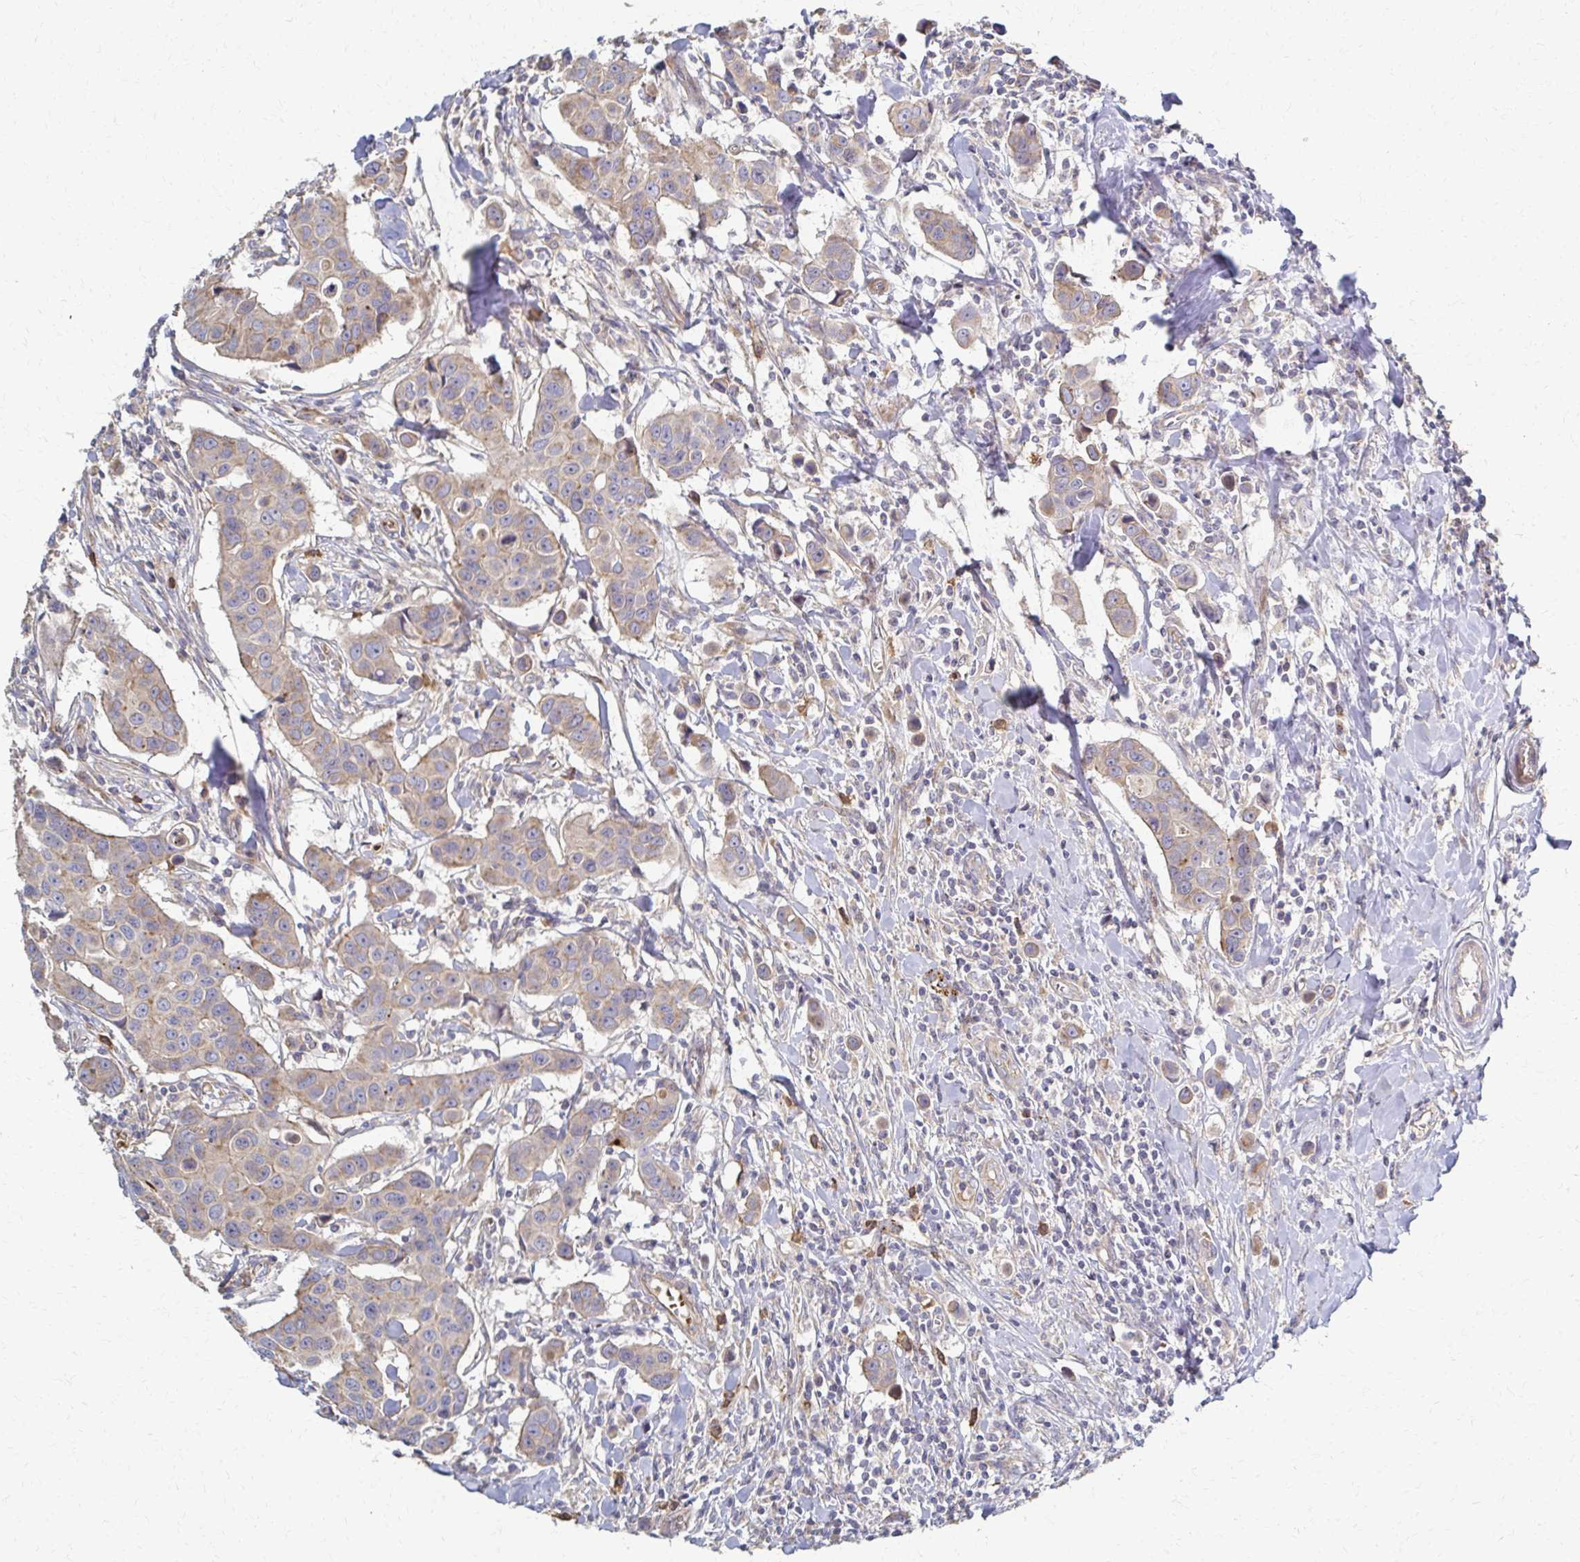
{"staining": {"intensity": "weak", "quantity": ">75%", "location": "cytoplasmic/membranous"}, "tissue": "breast cancer", "cell_type": "Tumor cells", "image_type": "cancer", "snomed": [{"axis": "morphology", "description": "Duct carcinoma"}, {"axis": "topography", "description": "Breast"}], "caption": "The photomicrograph exhibits immunohistochemical staining of invasive ductal carcinoma (breast). There is weak cytoplasmic/membranous positivity is present in about >75% of tumor cells.", "gene": "SKA2", "patient": {"sex": "female", "age": 24}}